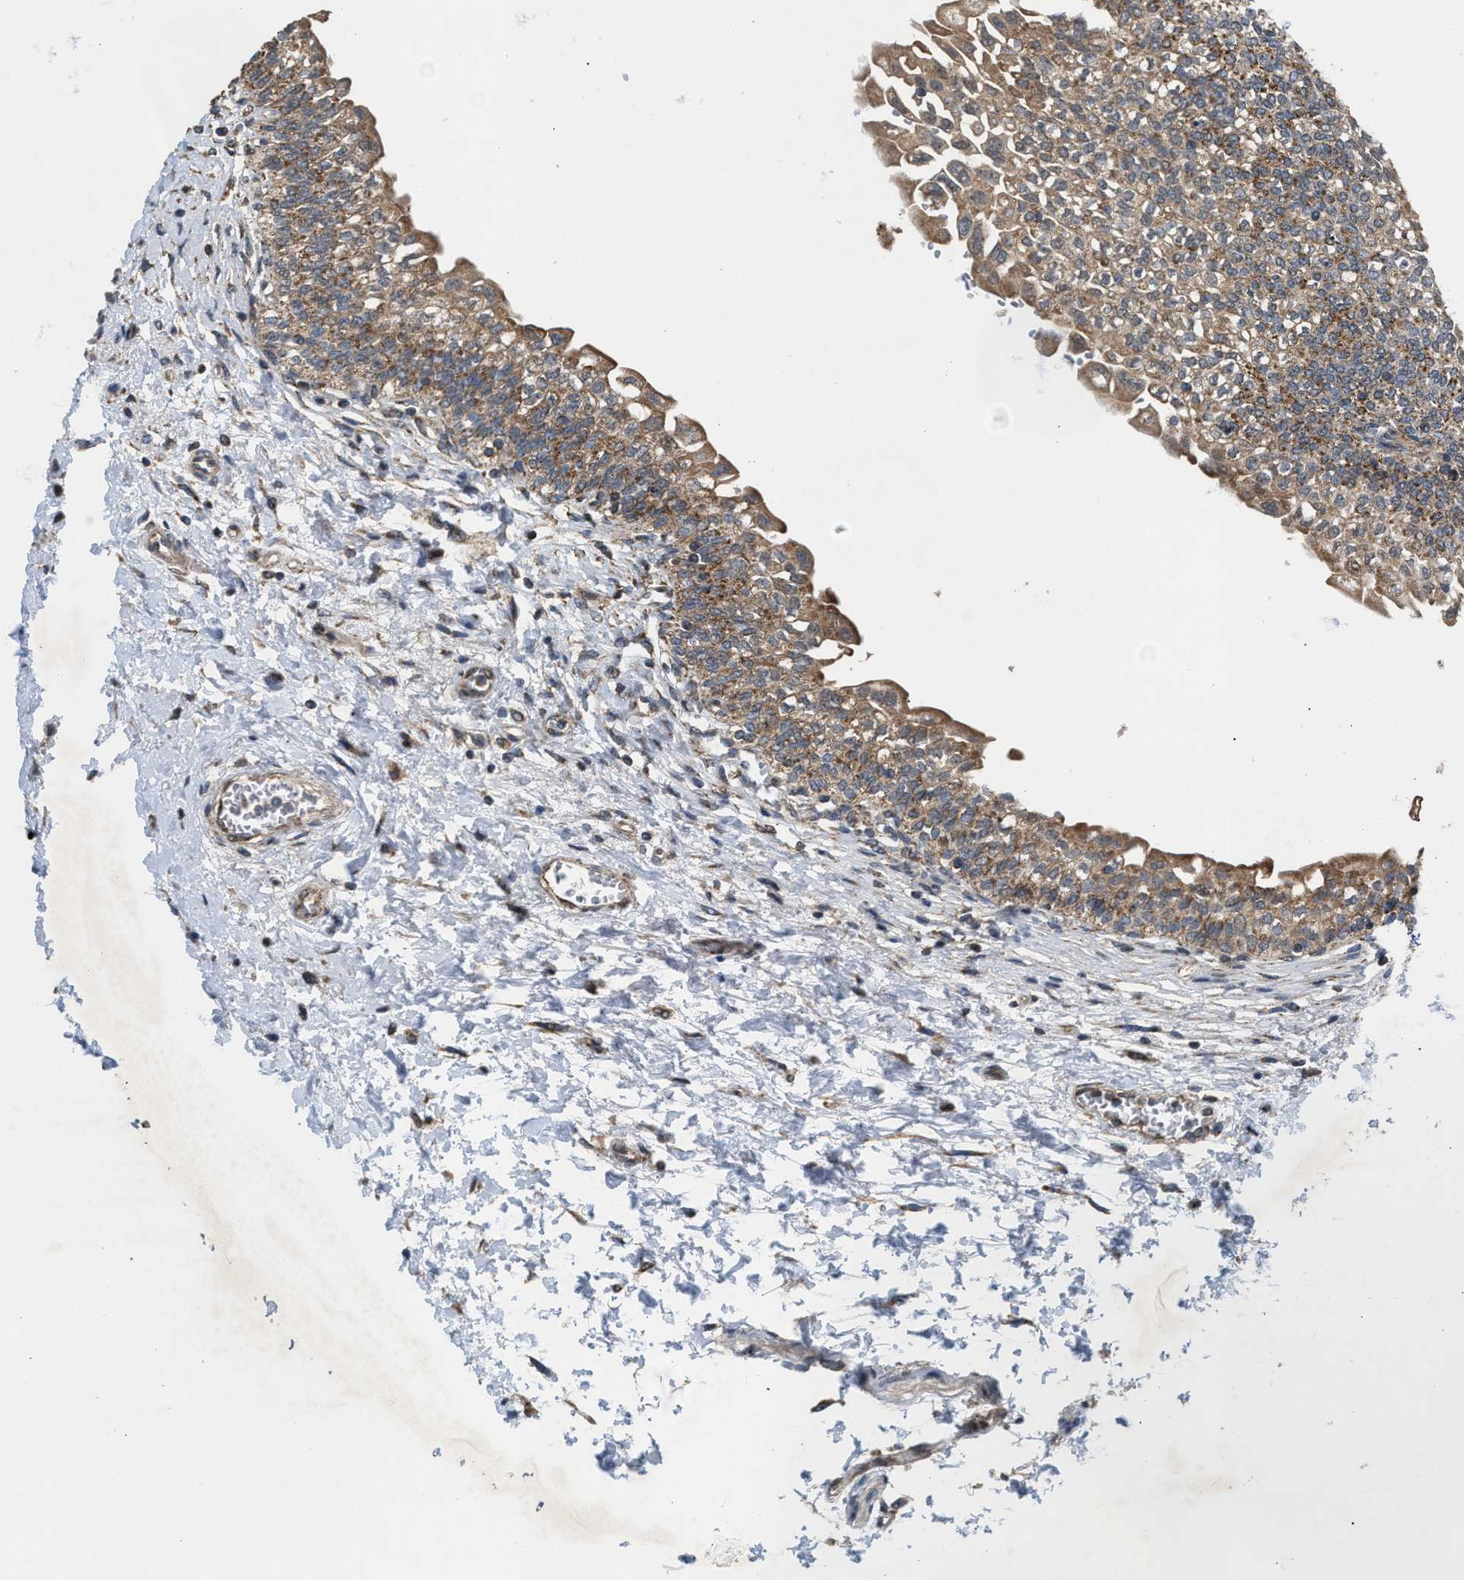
{"staining": {"intensity": "moderate", "quantity": ">75%", "location": "cytoplasmic/membranous"}, "tissue": "urinary bladder", "cell_type": "Urothelial cells", "image_type": "normal", "snomed": [{"axis": "morphology", "description": "Normal tissue, NOS"}, {"axis": "topography", "description": "Urinary bladder"}], "caption": "Urothelial cells reveal medium levels of moderate cytoplasmic/membranous positivity in approximately >75% of cells in benign human urinary bladder. (DAB IHC, brown staining for protein, blue staining for nuclei).", "gene": "TACO1", "patient": {"sex": "male", "age": 55}}